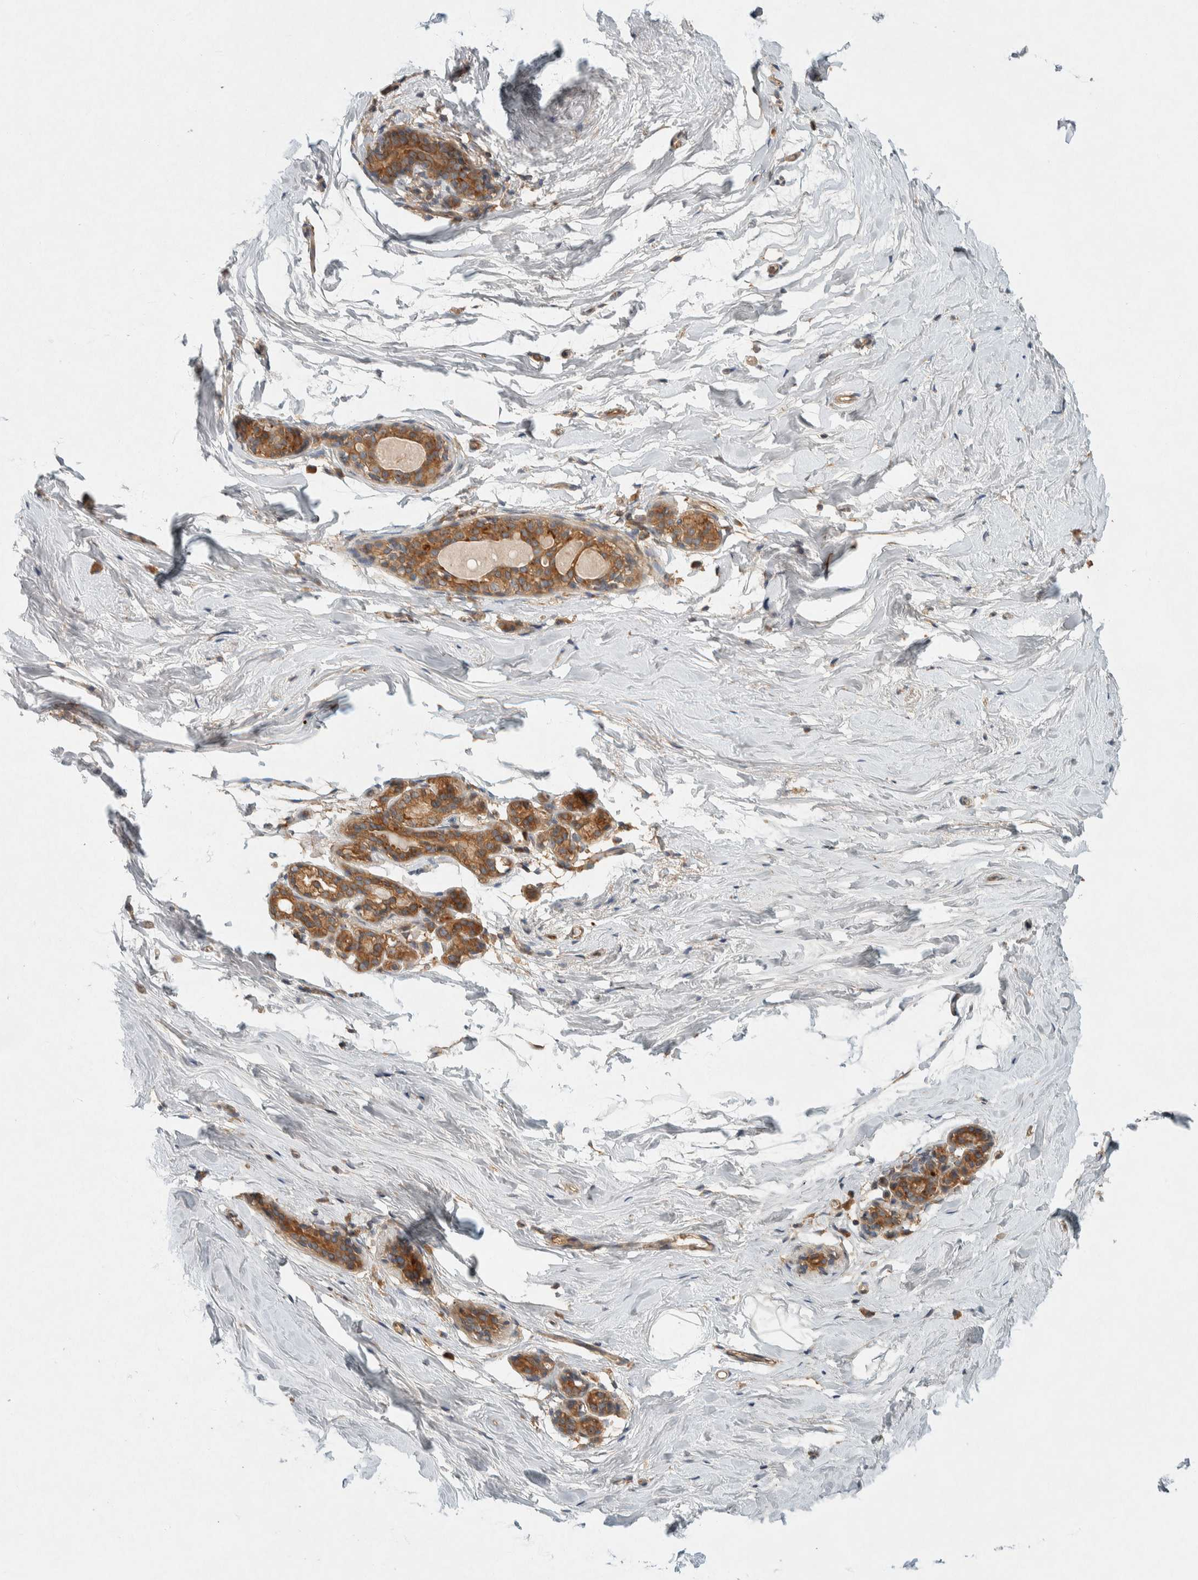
{"staining": {"intensity": "negative", "quantity": "none", "location": "none"}, "tissue": "breast", "cell_type": "Adipocytes", "image_type": "normal", "snomed": [{"axis": "morphology", "description": "Normal tissue, NOS"}, {"axis": "topography", "description": "Breast"}], "caption": "A histopathology image of breast stained for a protein displays no brown staining in adipocytes. (DAB IHC with hematoxylin counter stain).", "gene": "PXK", "patient": {"sex": "female", "age": 62}}